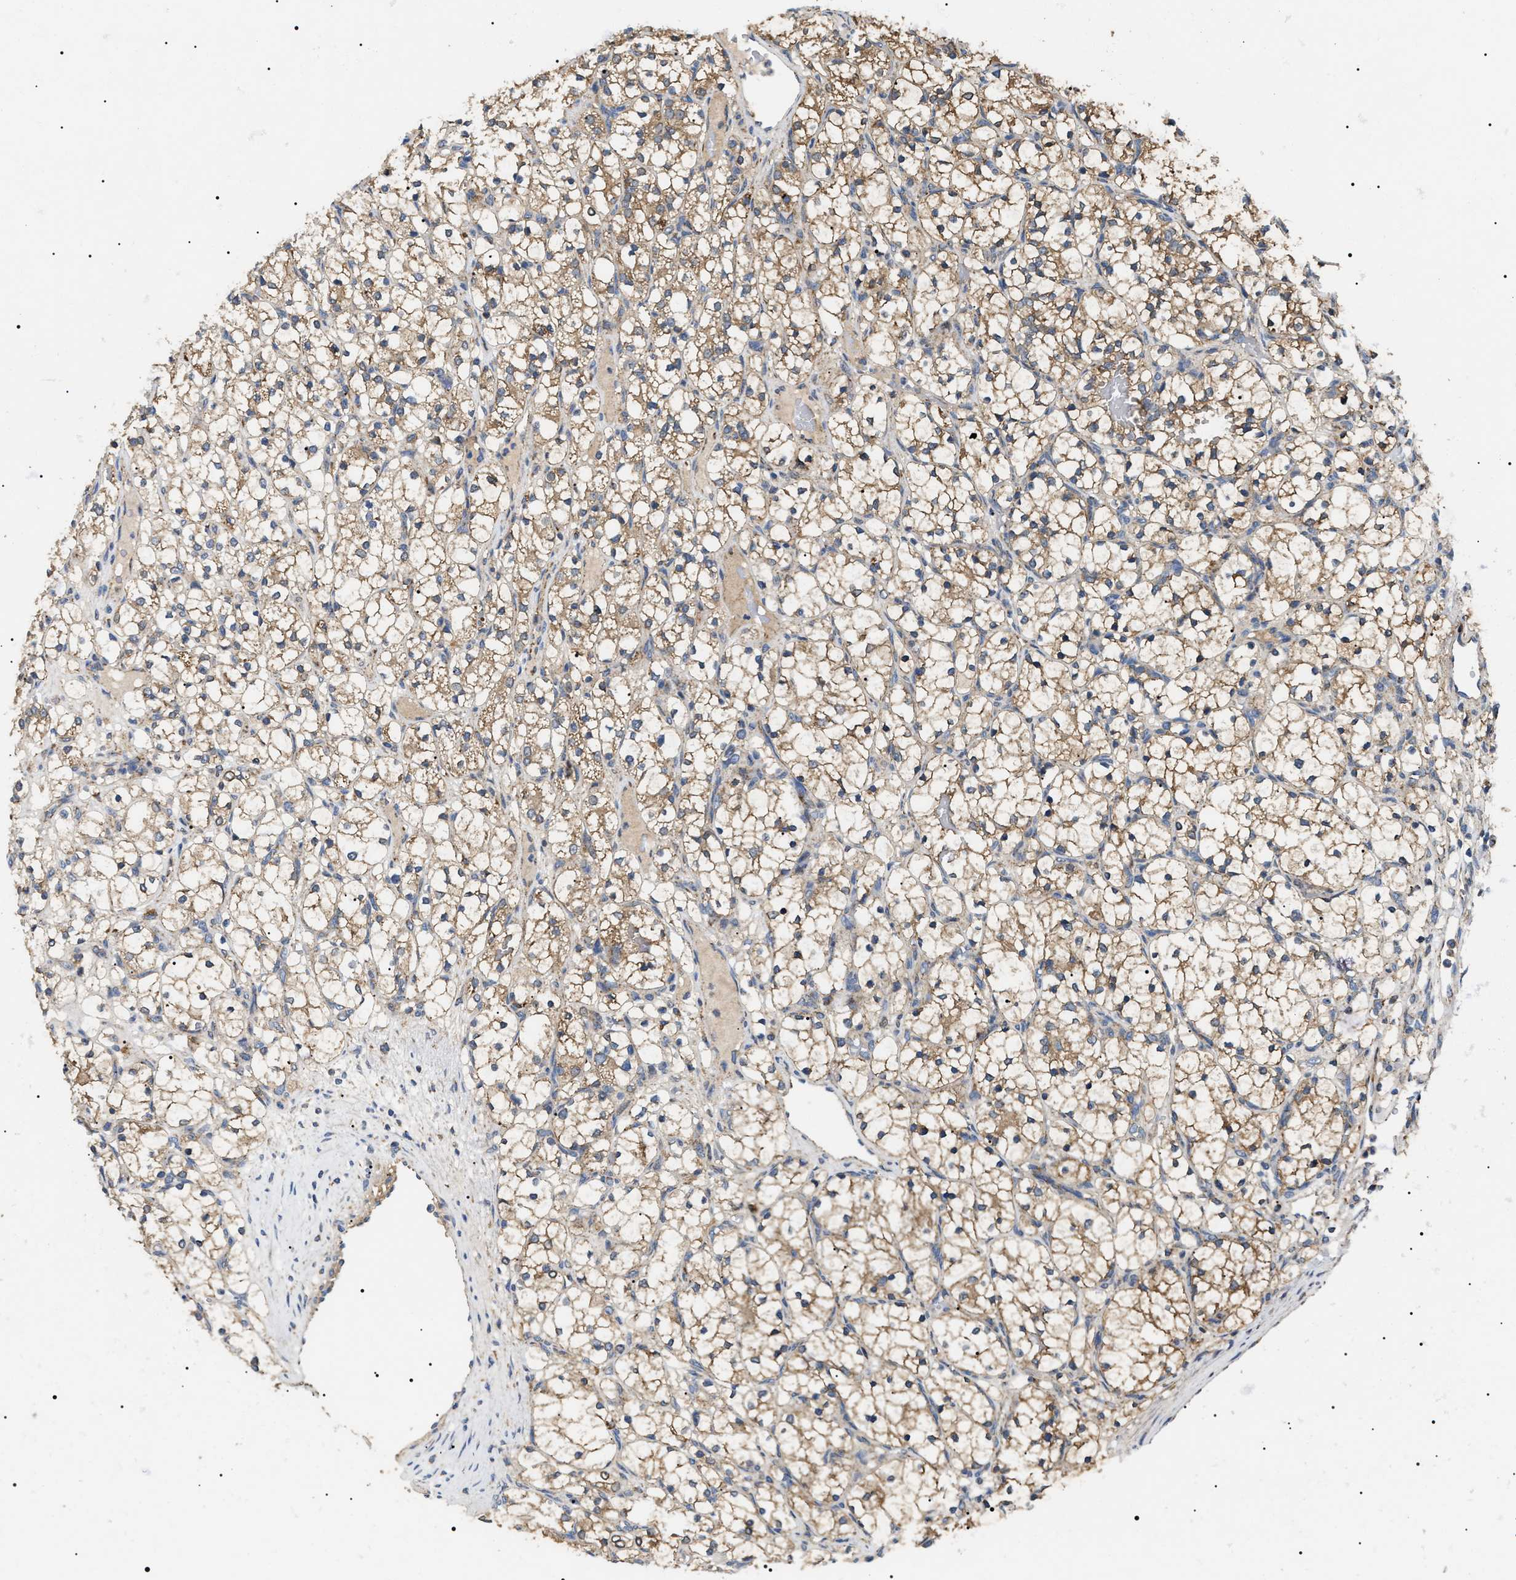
{"staining": {"intensity": "moderate", "quantity": ">75%", "location": "cytoplasmic/membranous"}, "tissue": "renal cancer", "cell_type": "Tumor cells", "image_type": "cancer", "snomed": [{"axis": "morphology", "description": "Adenocarcinoma, NOS"}, {"axis": "topography", "description": "Kidney"}], "caption": "Human renal adenocarcinoma stained with a protein marker displays moderate staining in tumor cells.", "gene": "OXSM", "patient": {"sex": "female", "age": 69}}